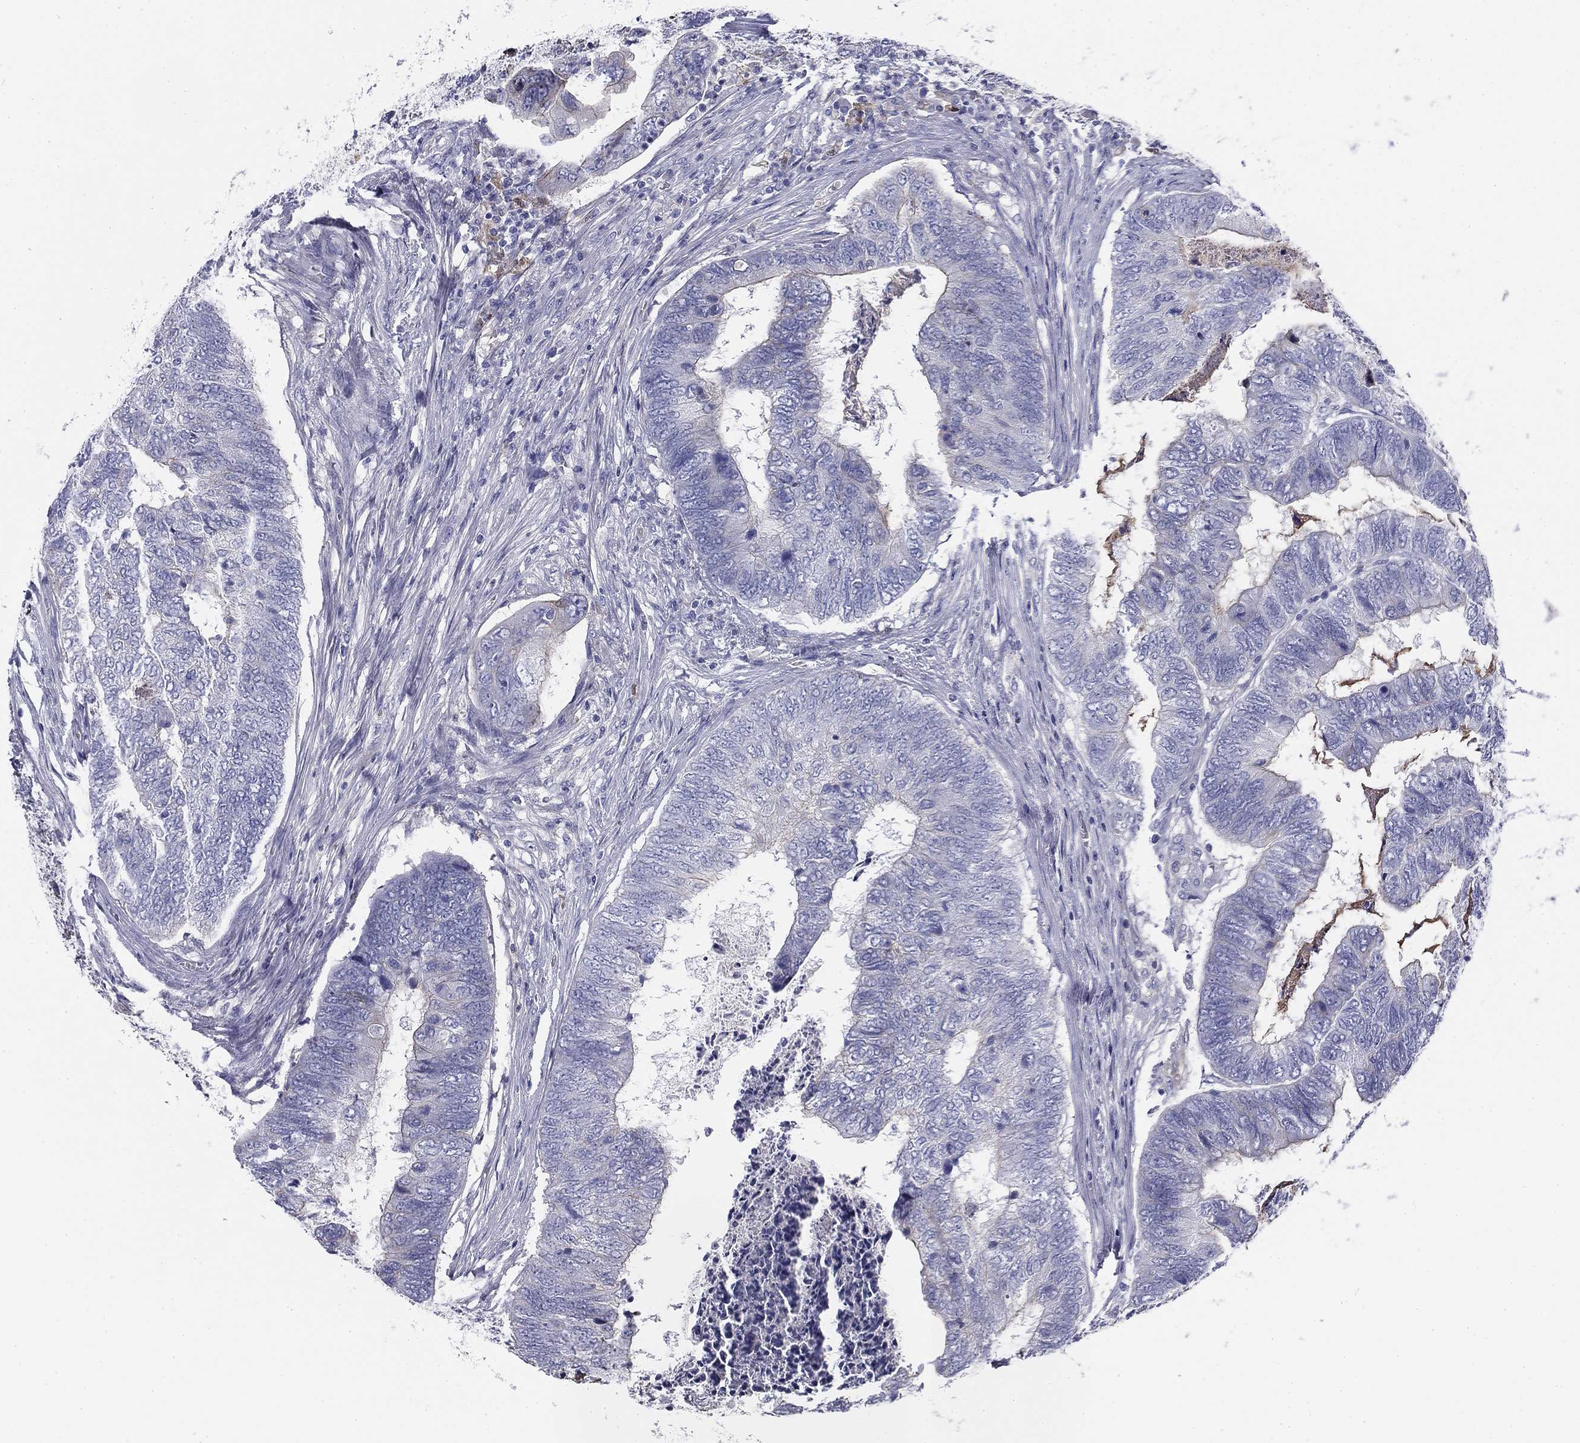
{"staining": {"intensity": "negative", "quantity": "none", "location": "none"}, "tissue": "colorectal cancer", "cell_type": "Tumor cells", "image_type": "cancer", "snomed": [{"axis": "morphology", "description": "Adenocarcinoma, NOS"}, {"axis": "topography", "description": "Colon"}], "caption": "IHC micrograph of colorectal adenocarcinoma stained for a protein (brown), which displays no staining in tumor cells.", "gene": "CPLX4", "patient": {"sex": "female", "age": 67}}